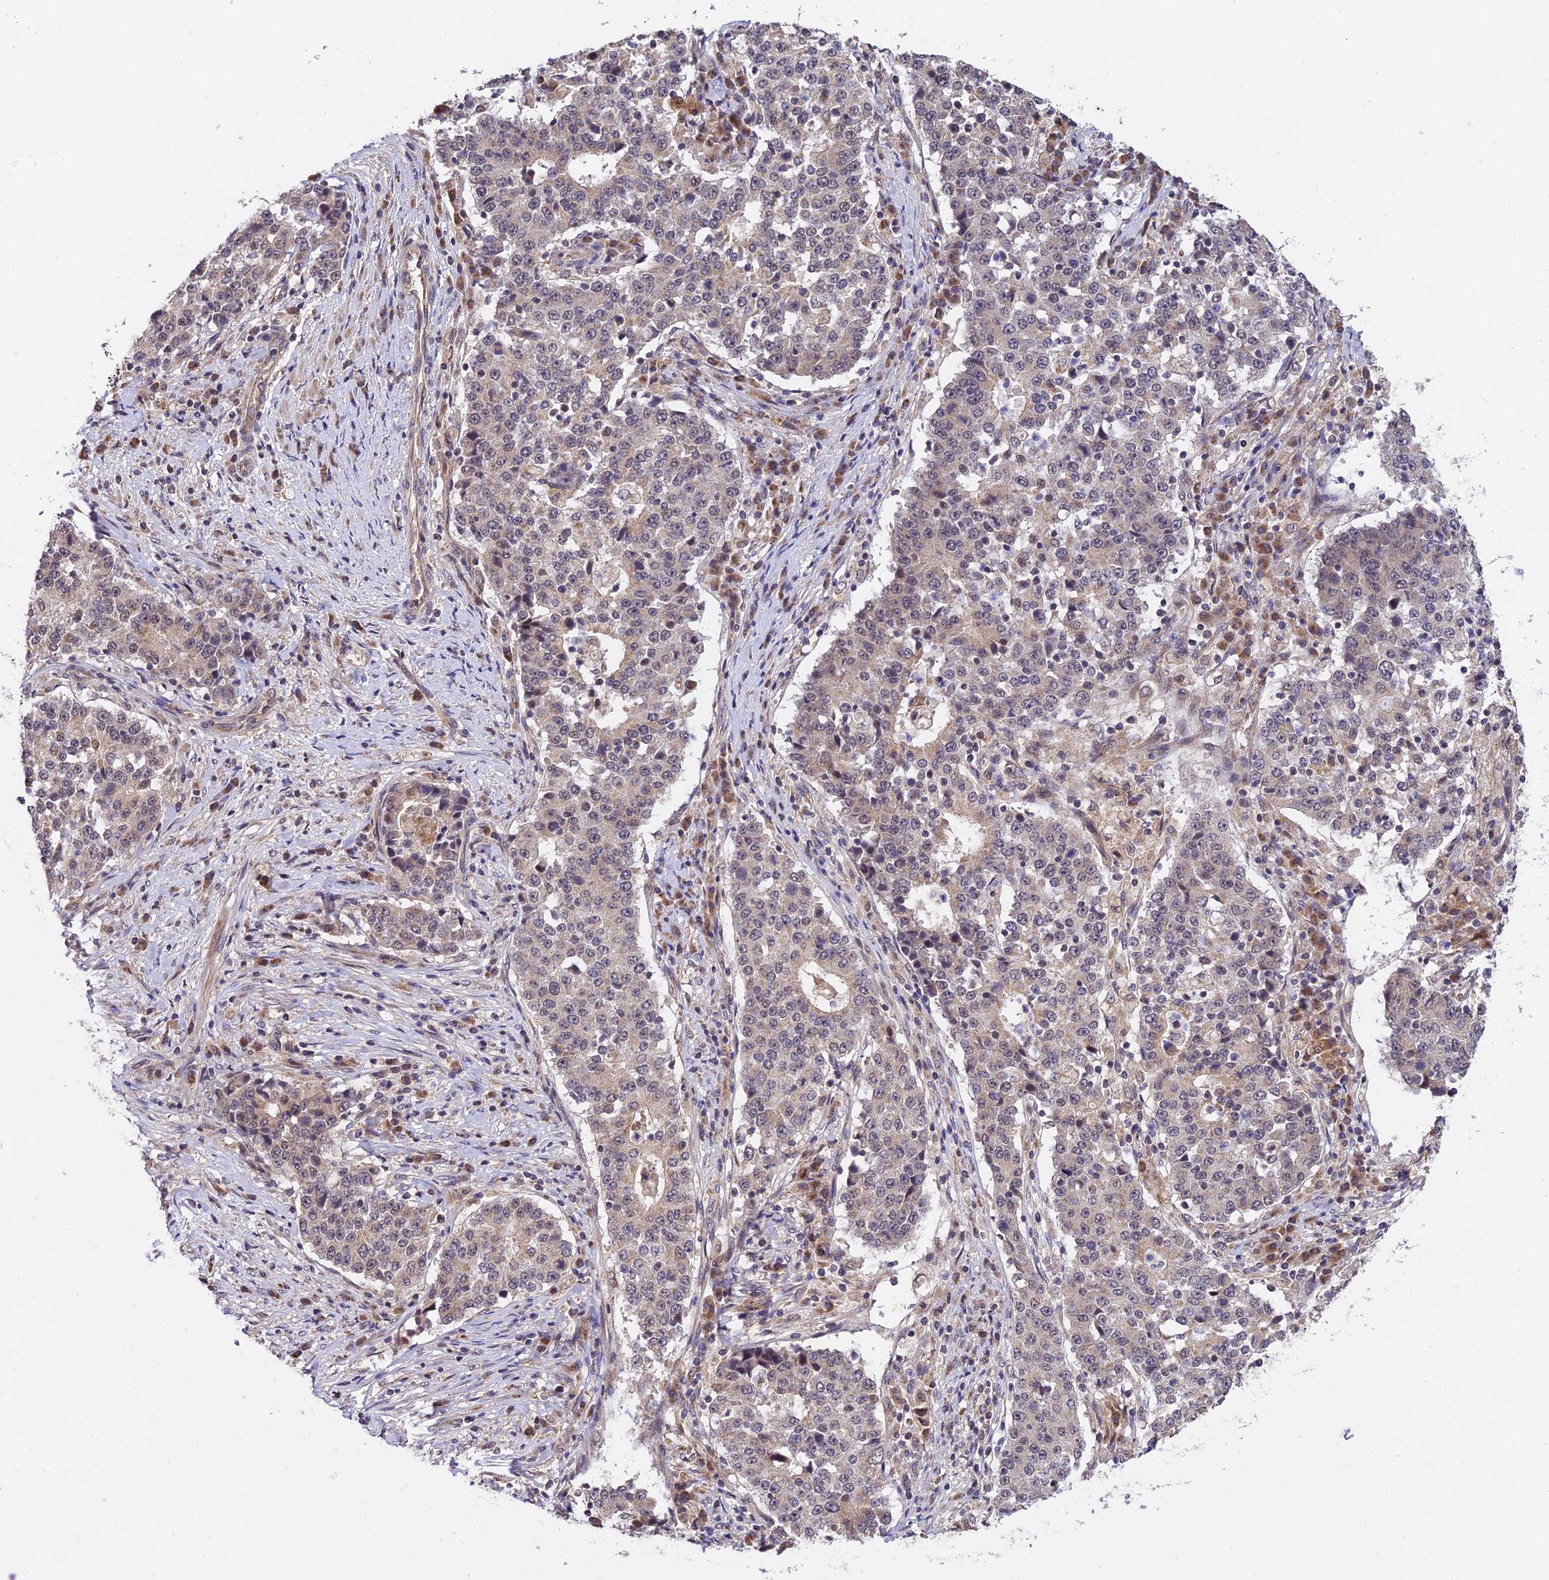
{"staining": {"intensity": "weak", "quantity": "<25%", "location": "cytoplasmic/membranous"}, "tissue": "stomach cancer", "cell_type": "Tumor cells", "image_type": "cancer", "snomed": [{"axis": "morphology", "description": "Adenocarcinoma, NOS"}, {"axis": "topography", "description": "Stomach"}], "caption": "Tumor cells show no significant positivity in stomach cancer (adenocarcinoma).", "gene": "MNS1", "patient": {"sex": "male", "age": 59}}